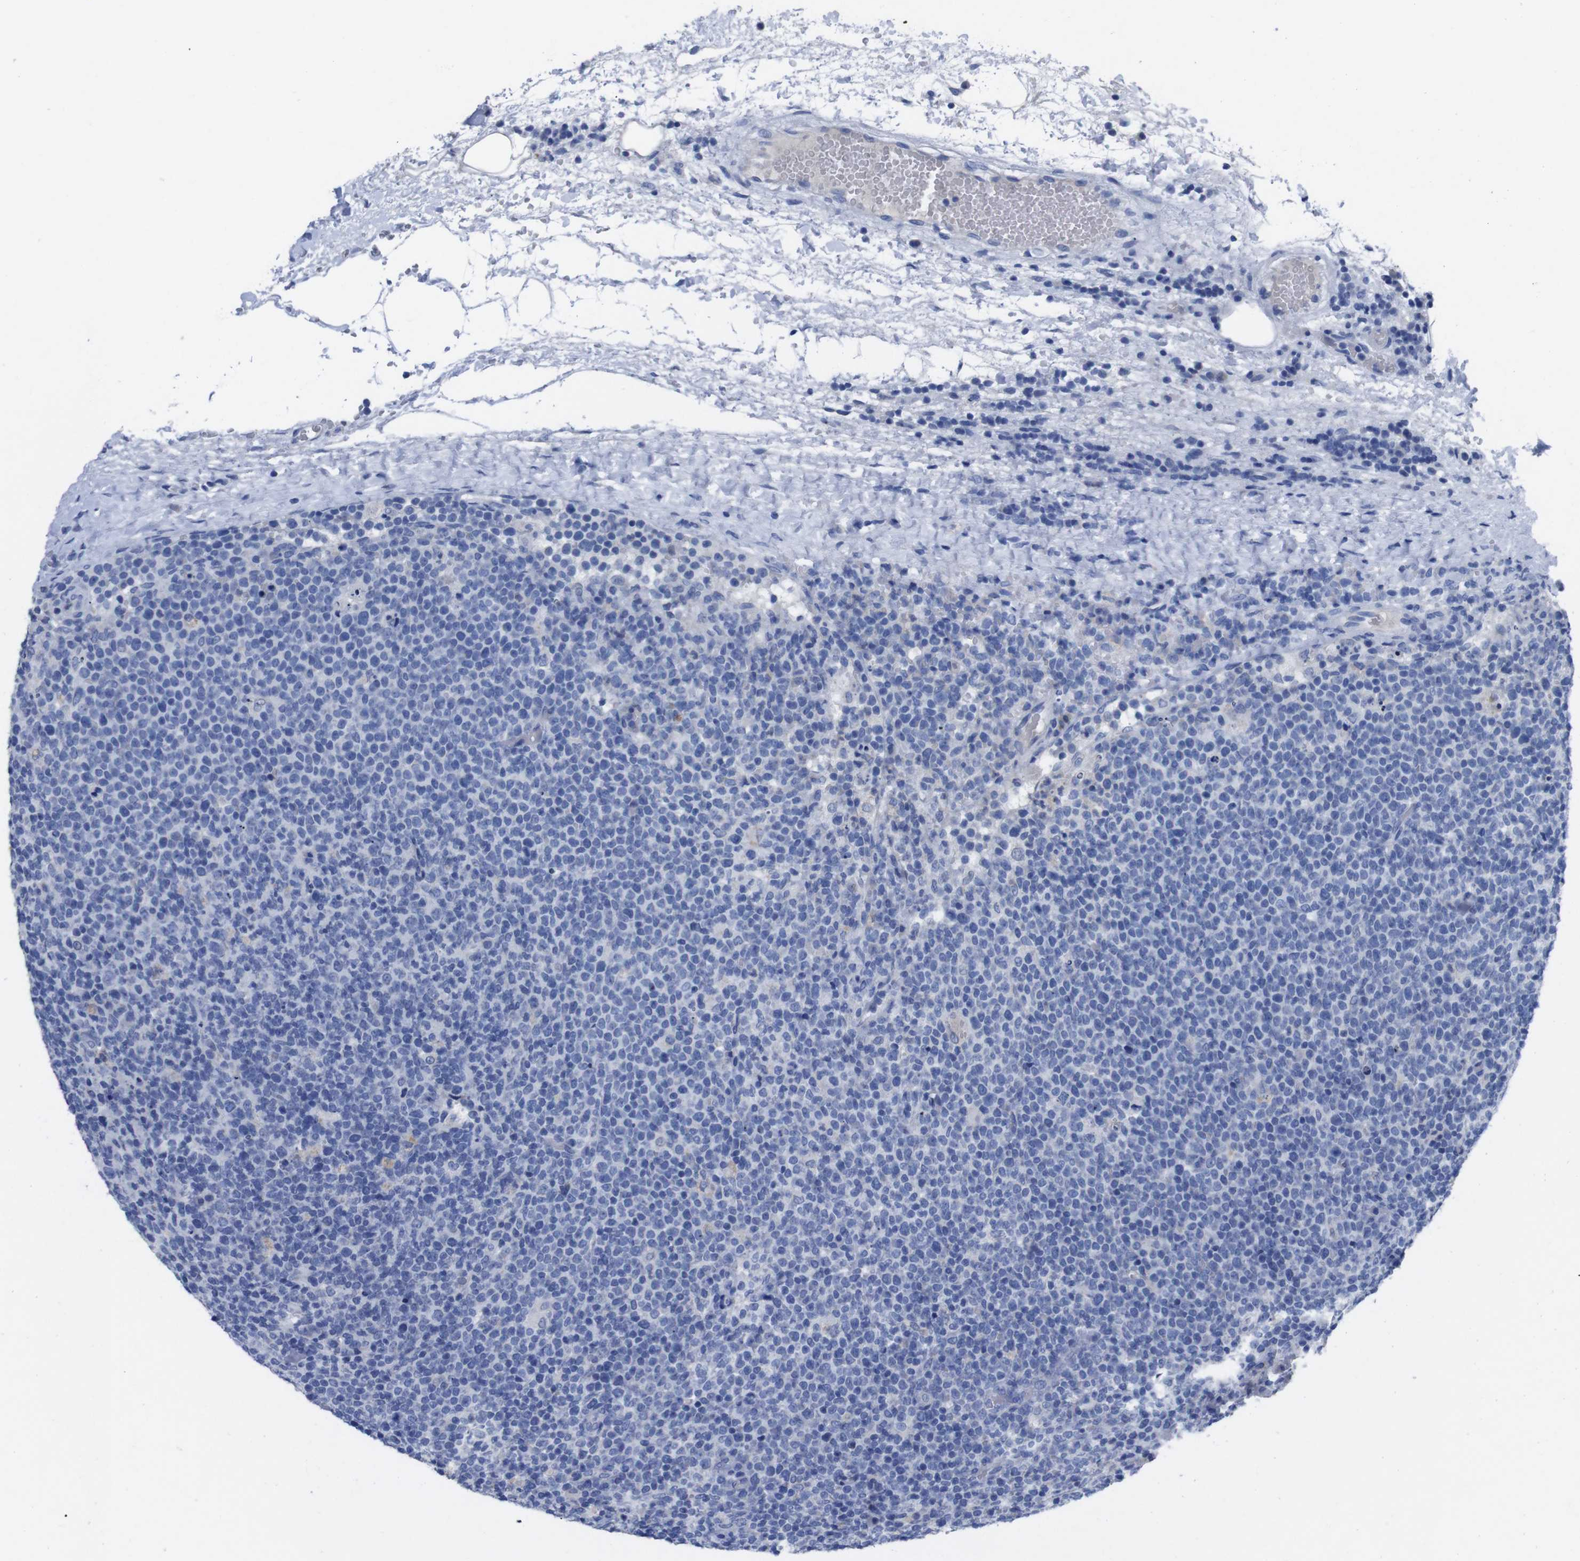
{"staining": {"intensity": "negative", "quantity": "none", "location": "none"}, "tissue": "lymphoma", "cell_type": "Tumor cells", "image_type": "cancer", "snomed": [{"axis": "morphology", "description": "Malignant lymphoma, non-Hodgkin's type, High grade"}, {"axis": "topography", "description": "Lymph node"}], "caption": "This image is of high-grade malignant lymphoma, non-Hodgkin's type stained with immunohistochemistry (IHC) to label a protein in brown with the nuclei are counter-stained blue. There is no expression in tumor cells.", "gene": "GJB2", "patient": {"sex": "male", "age": 61}}